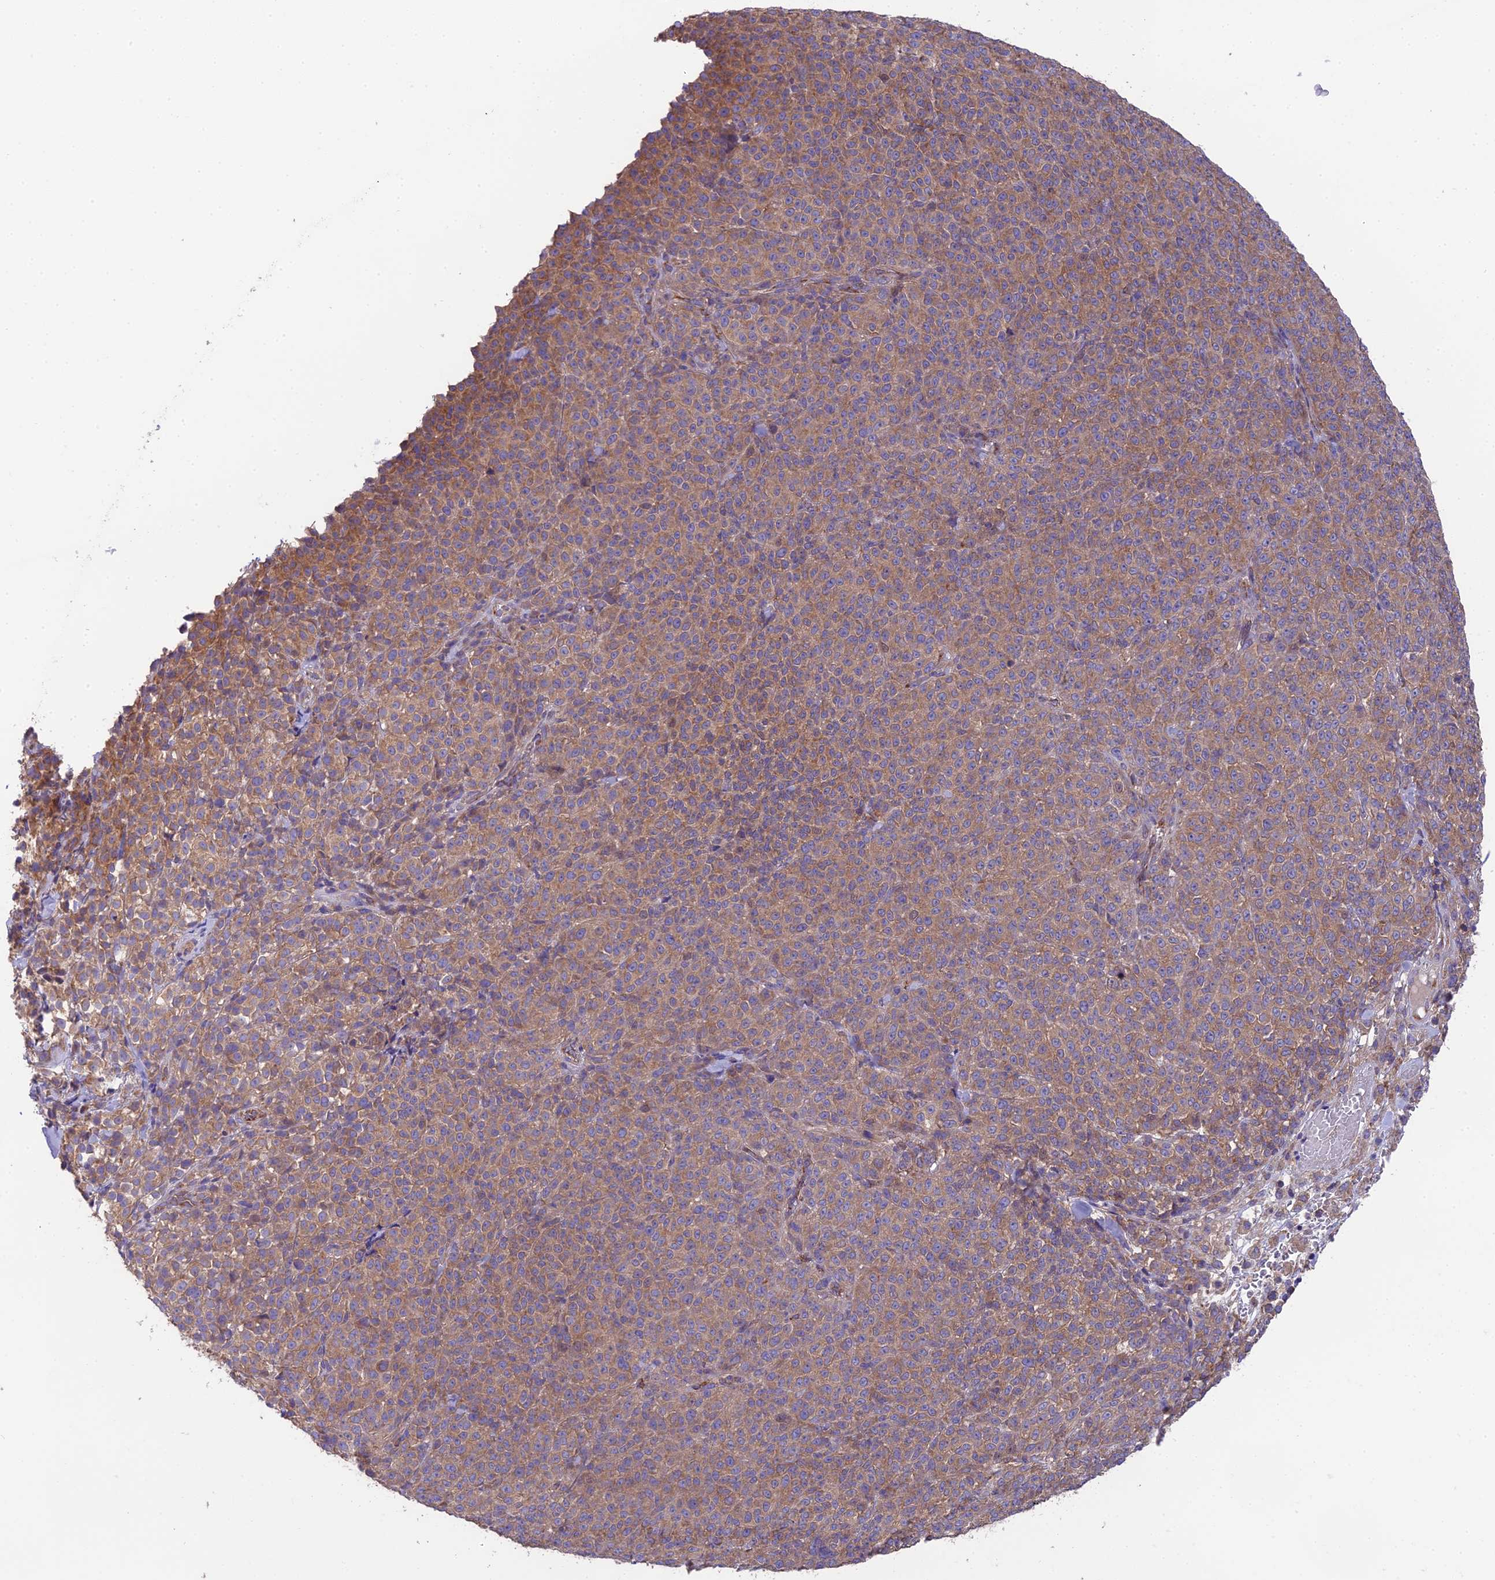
{"staining": {"intensity": "moderate", "quantity": ">75%", "location": "cytoplasmic/membranous"}, "tissue": "melanoma", "cell_type": "Tumor cells", "image_type": "cancer", "snomed": [{"axis": "morphology", "description": "Normal tissue, NOS"}, {"axis": "morphology", "description": "Malignant melanoma, NOS"}, {"axis": "topography", "description": "Skin"}], "caption": "Immunohistochemical staining of human malignant melanoma displays moderate cytoplasmic/membranous protein staining in about >75% of tumor cells.", "gene": "BLOC1S4", "patient": {"sex": "female", "age": 34}}